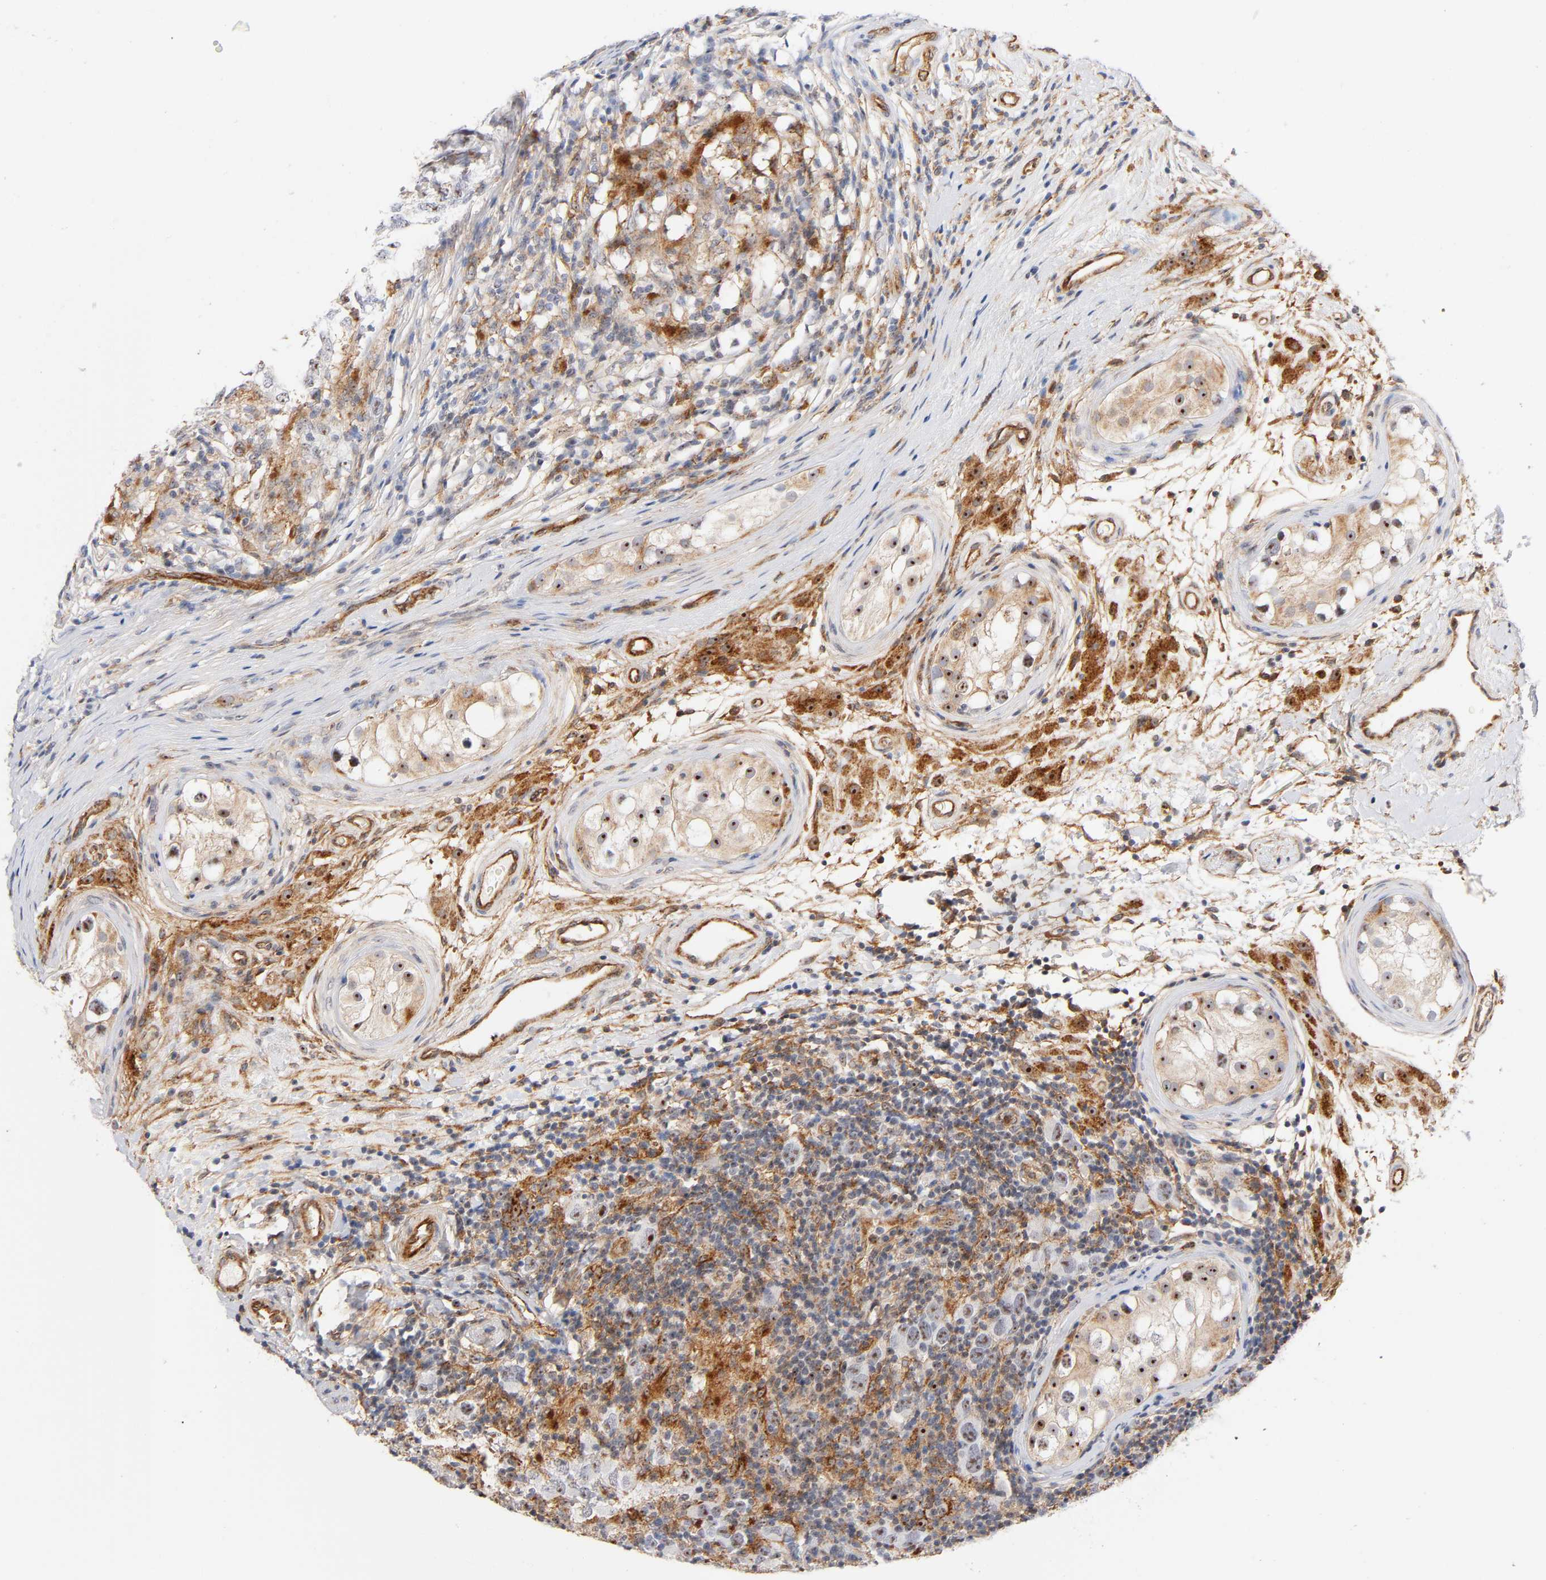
{"staining": {"intensity": "strong", "quantity": ">75%", "location": "cytoplasmic/membranous,nuclear"}, "tissue": "testis cancer", "cell_type": "Tumor cells", "image_type": "cancer", "snomed": [{"axis": "morphology", "description": "Carcinoma, Embryonal, NOS"}, {"axis": "topography", "description": "Testis"}], "caption": "A photomicrograph of human testis embryonal carcinoma stained for a protein demonstrates strong cytoplasmic/membranous and nuclear brown staining in tumor cells.", "gene": "PLD1", "patient": {"sex": "male", "age": 21}}